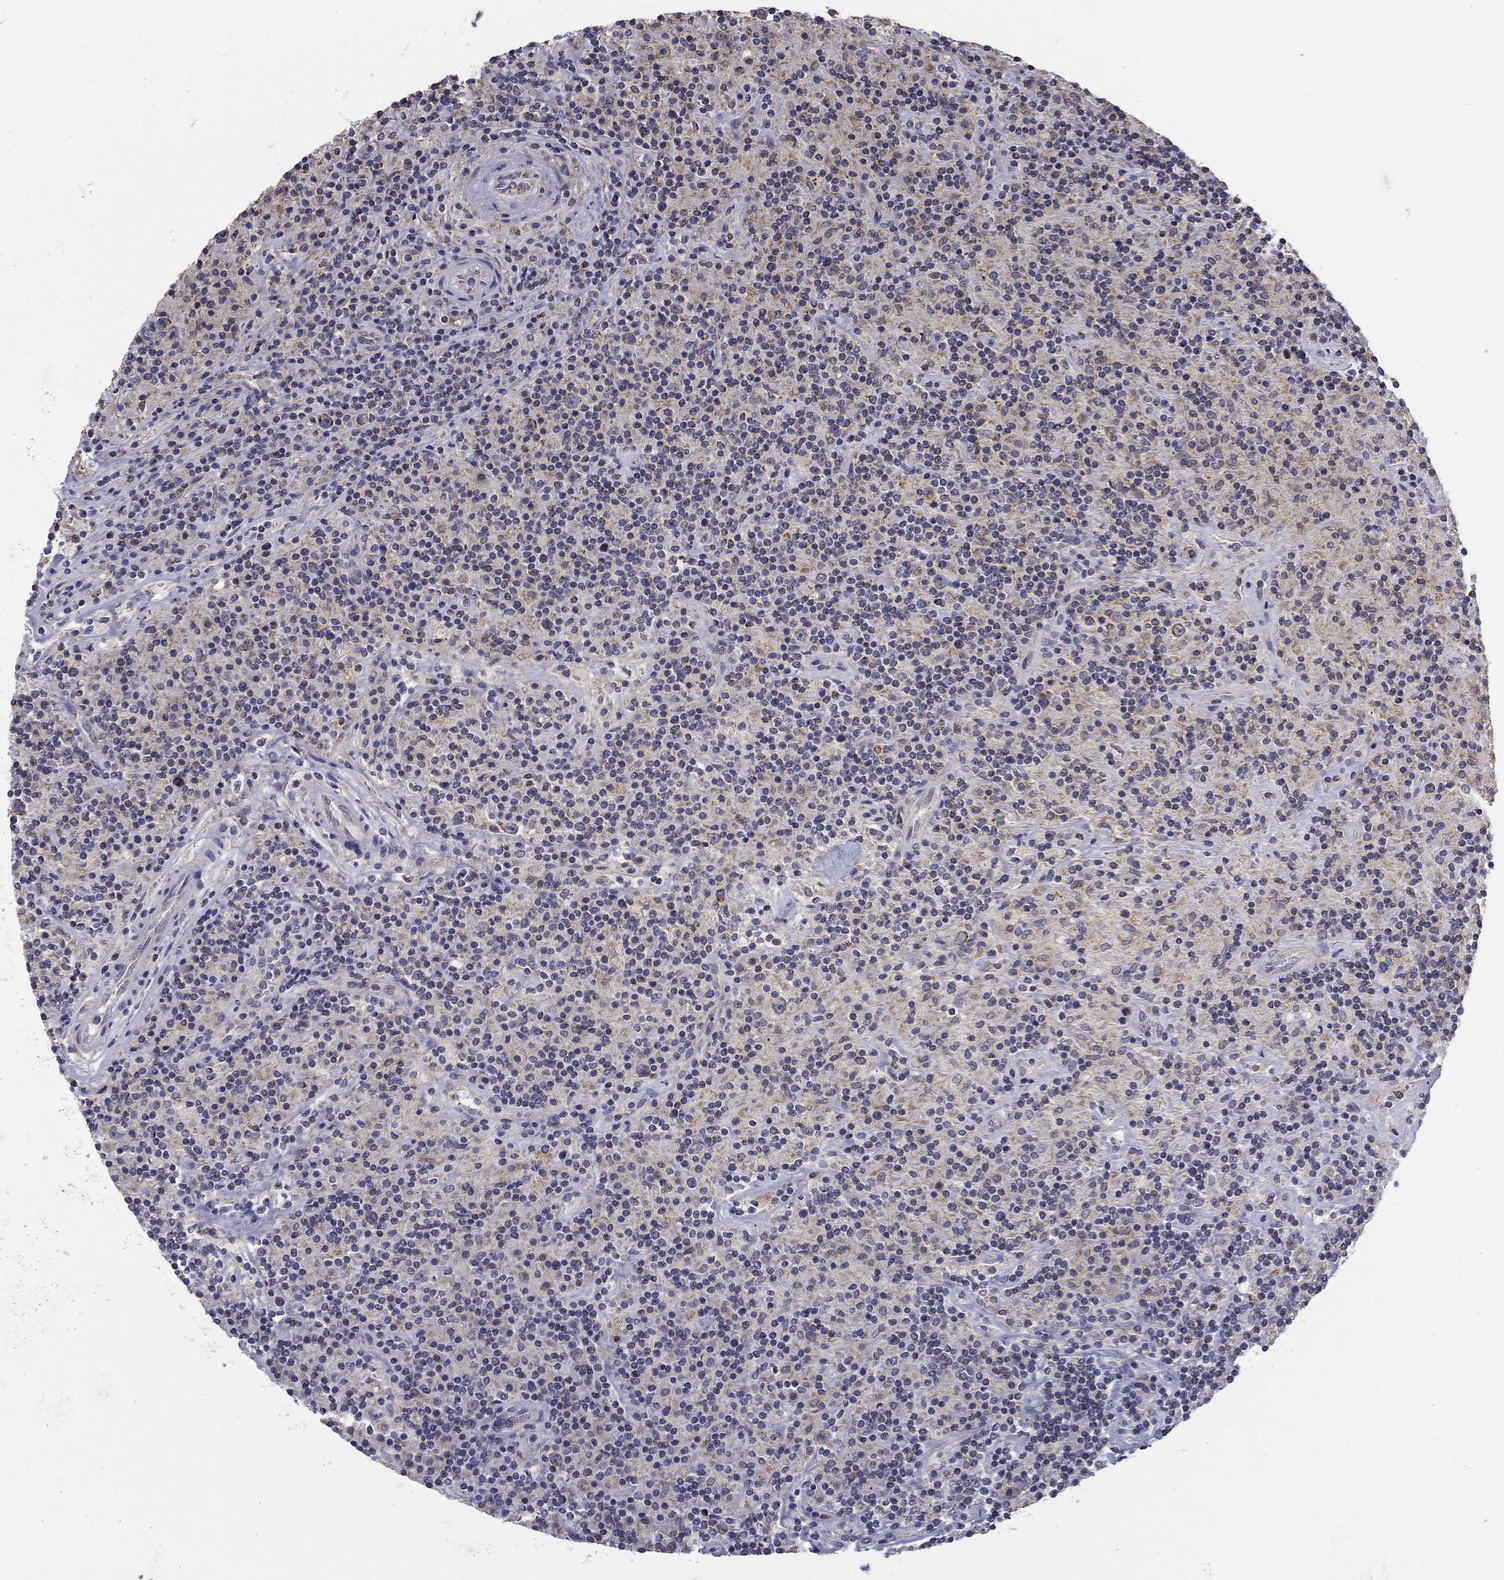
{"staining": {"intensity": "negative", "quantity": "none", "location": "none"}, "tissue": "lymphoma", "cell_type": "Tumor cells", "image_type": "cancer", "snomed": [{"axis": "morphology", "description": "Hodgkin's disease, NOS"}, {"axis": "topography", "description": "Lymph node"}], "caption": "Immunohistochemistry (IHC) of lymphoma reveals no staining in tumor cells.", "gene": "SLC2A9", "patient": {"sex": "male", "age": 70}}